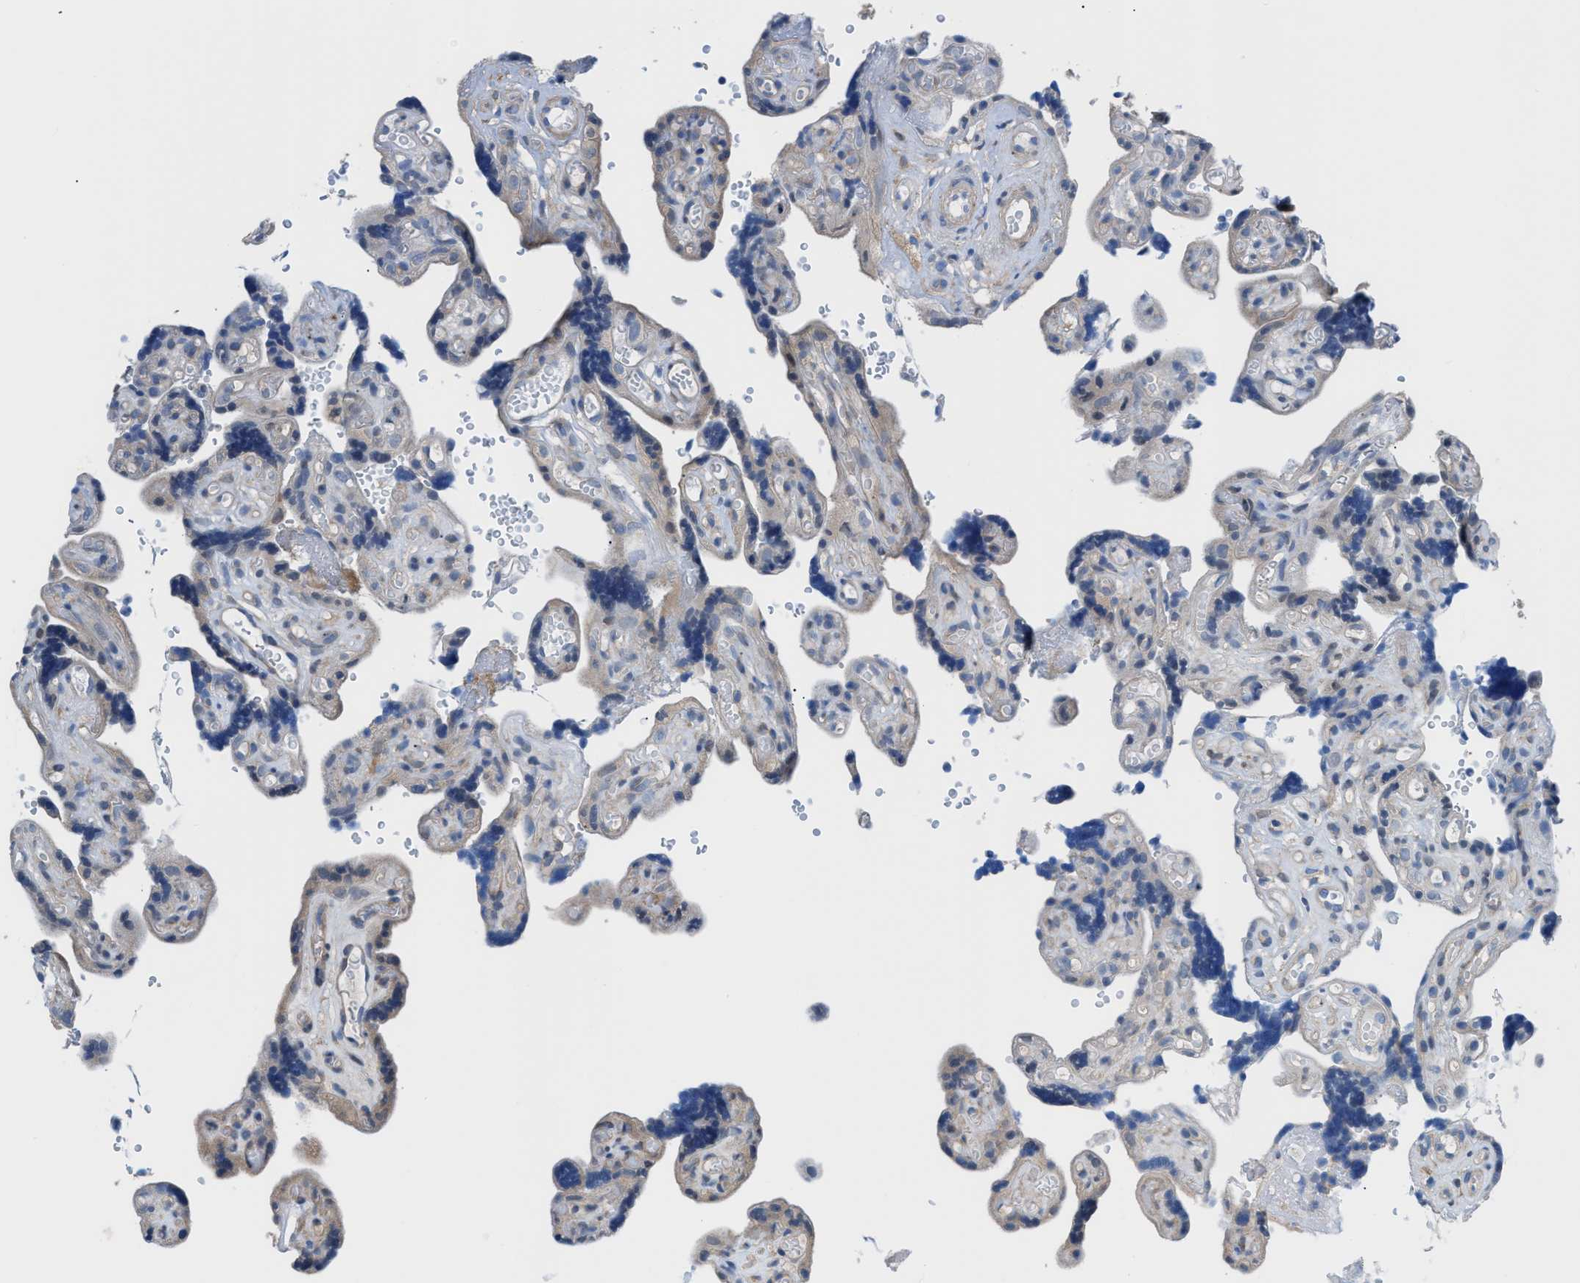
{"staining": {"intensity": "strong", "quantity": ">75%", "location": "cytoplasmic/membranous"}, "tissue": "placenta", "cell_type": "Decidual cells", "image_type": "normal", "snomed": [{"axis": "morphology", "description": "Normal tissue, NOS"}, {"axis": "topography", "description": "Placenta"}], "caption": "High-power microscopy captured an IHC image of unremarkable placenta, revealing strong cytoplasmic/membranous expression in about >75% of decidual cells. The staining is performed using DAB brown chromogen to label protein expression. The nuclei are counter-stained blue using hematoxylin.", "gene": "TMEM45B", "patient": {"sex": "female", "age": 30}}